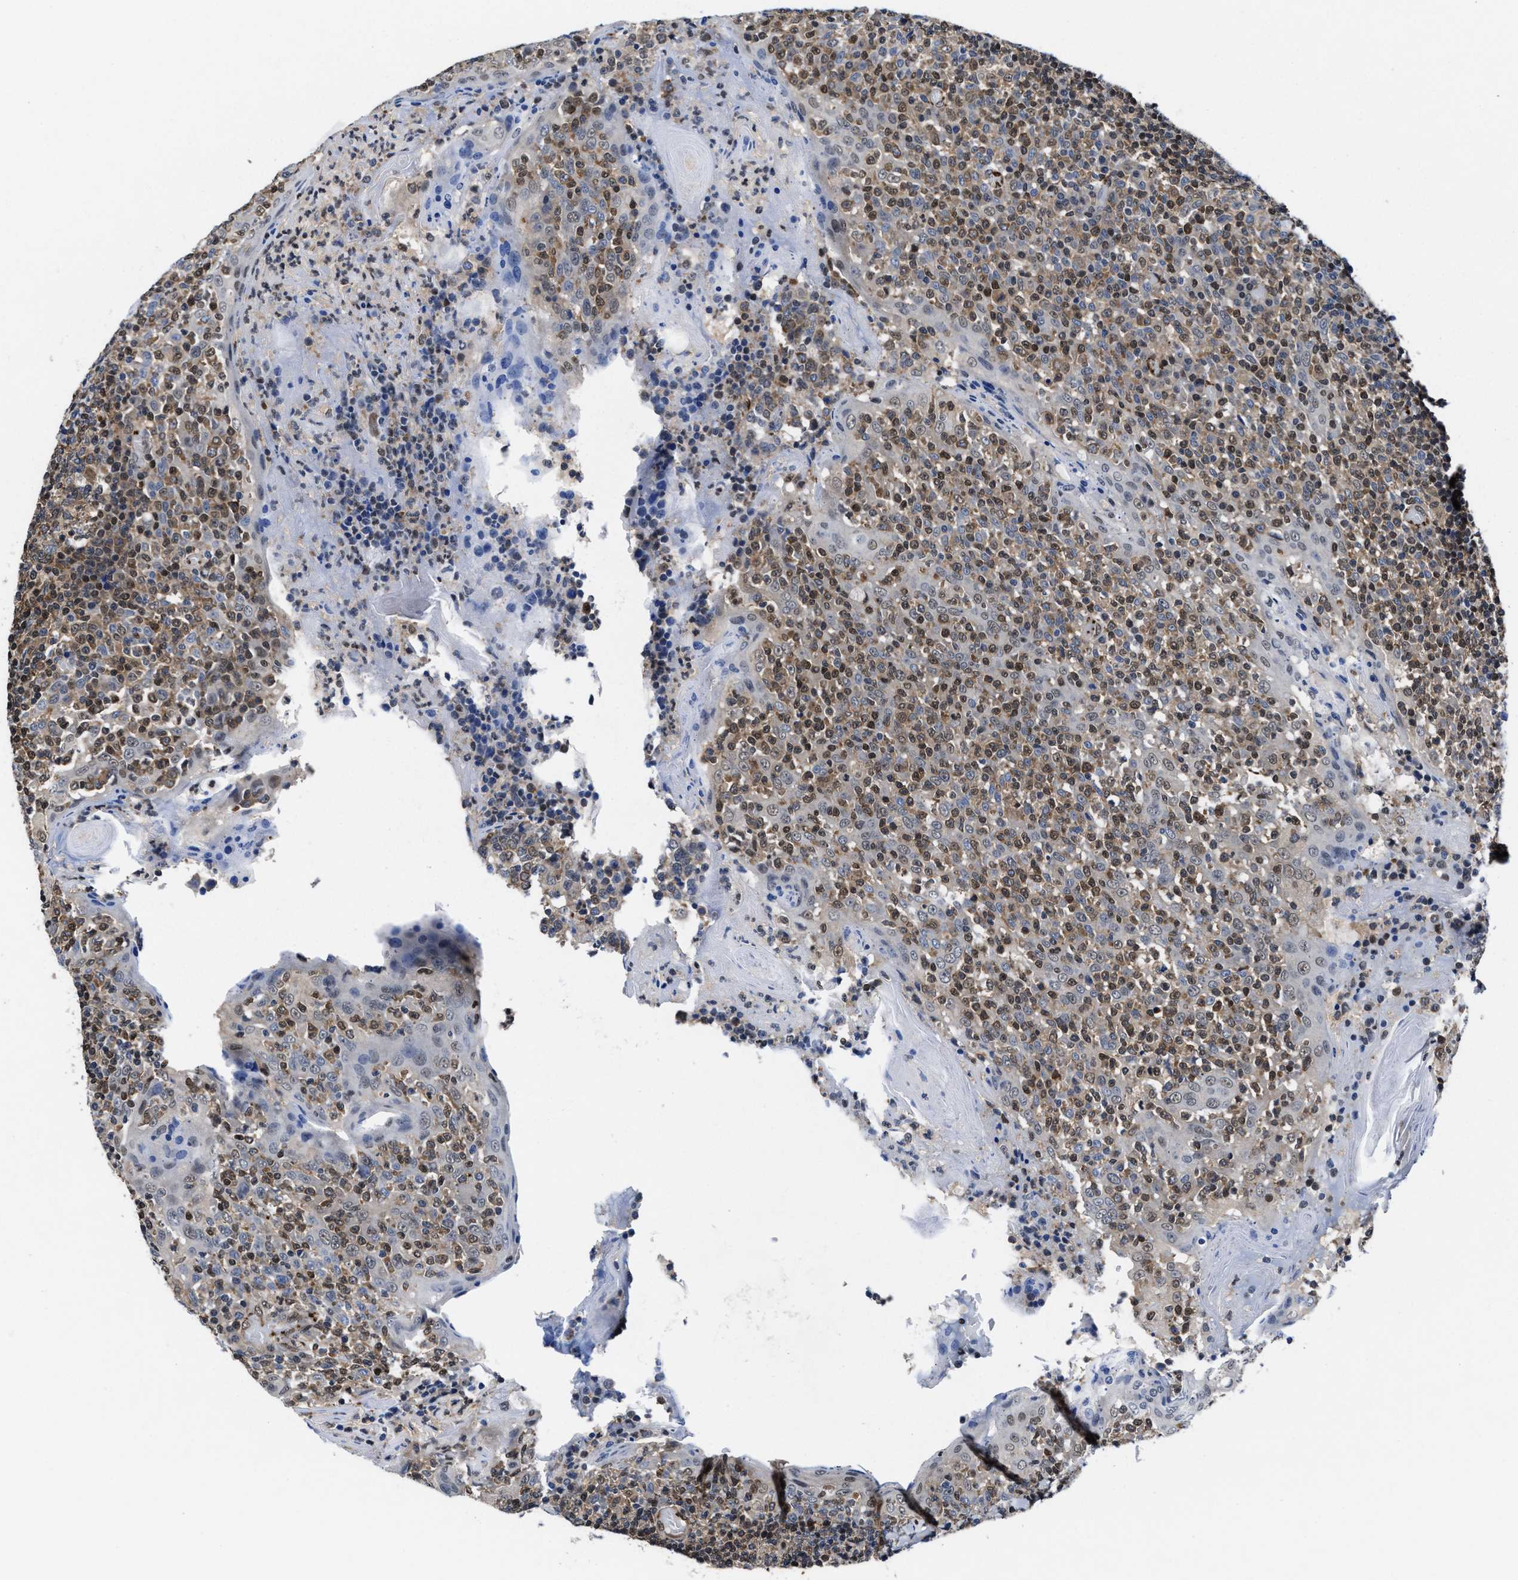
{"staining": {"intensity": "moderate", "quantity": ">75%", "location": "cytoplasmic/membranous"}, "tissue": "tonsil", "cell_type": "Germinal center cells", "image_type": "normal", "snomed": [{"axis": "morphology", "description": "Normal tissue, NOS"}, {"axis": "topography", "description": "Tonsil"}], "caption": "Moderate cytoplasmic/membranous positivity for a protein is seen in about >75% of germinal center cells of benign tonsil using IHC.", "gene": "ACLY", "patient": {"sex": "female", "age": 19}}